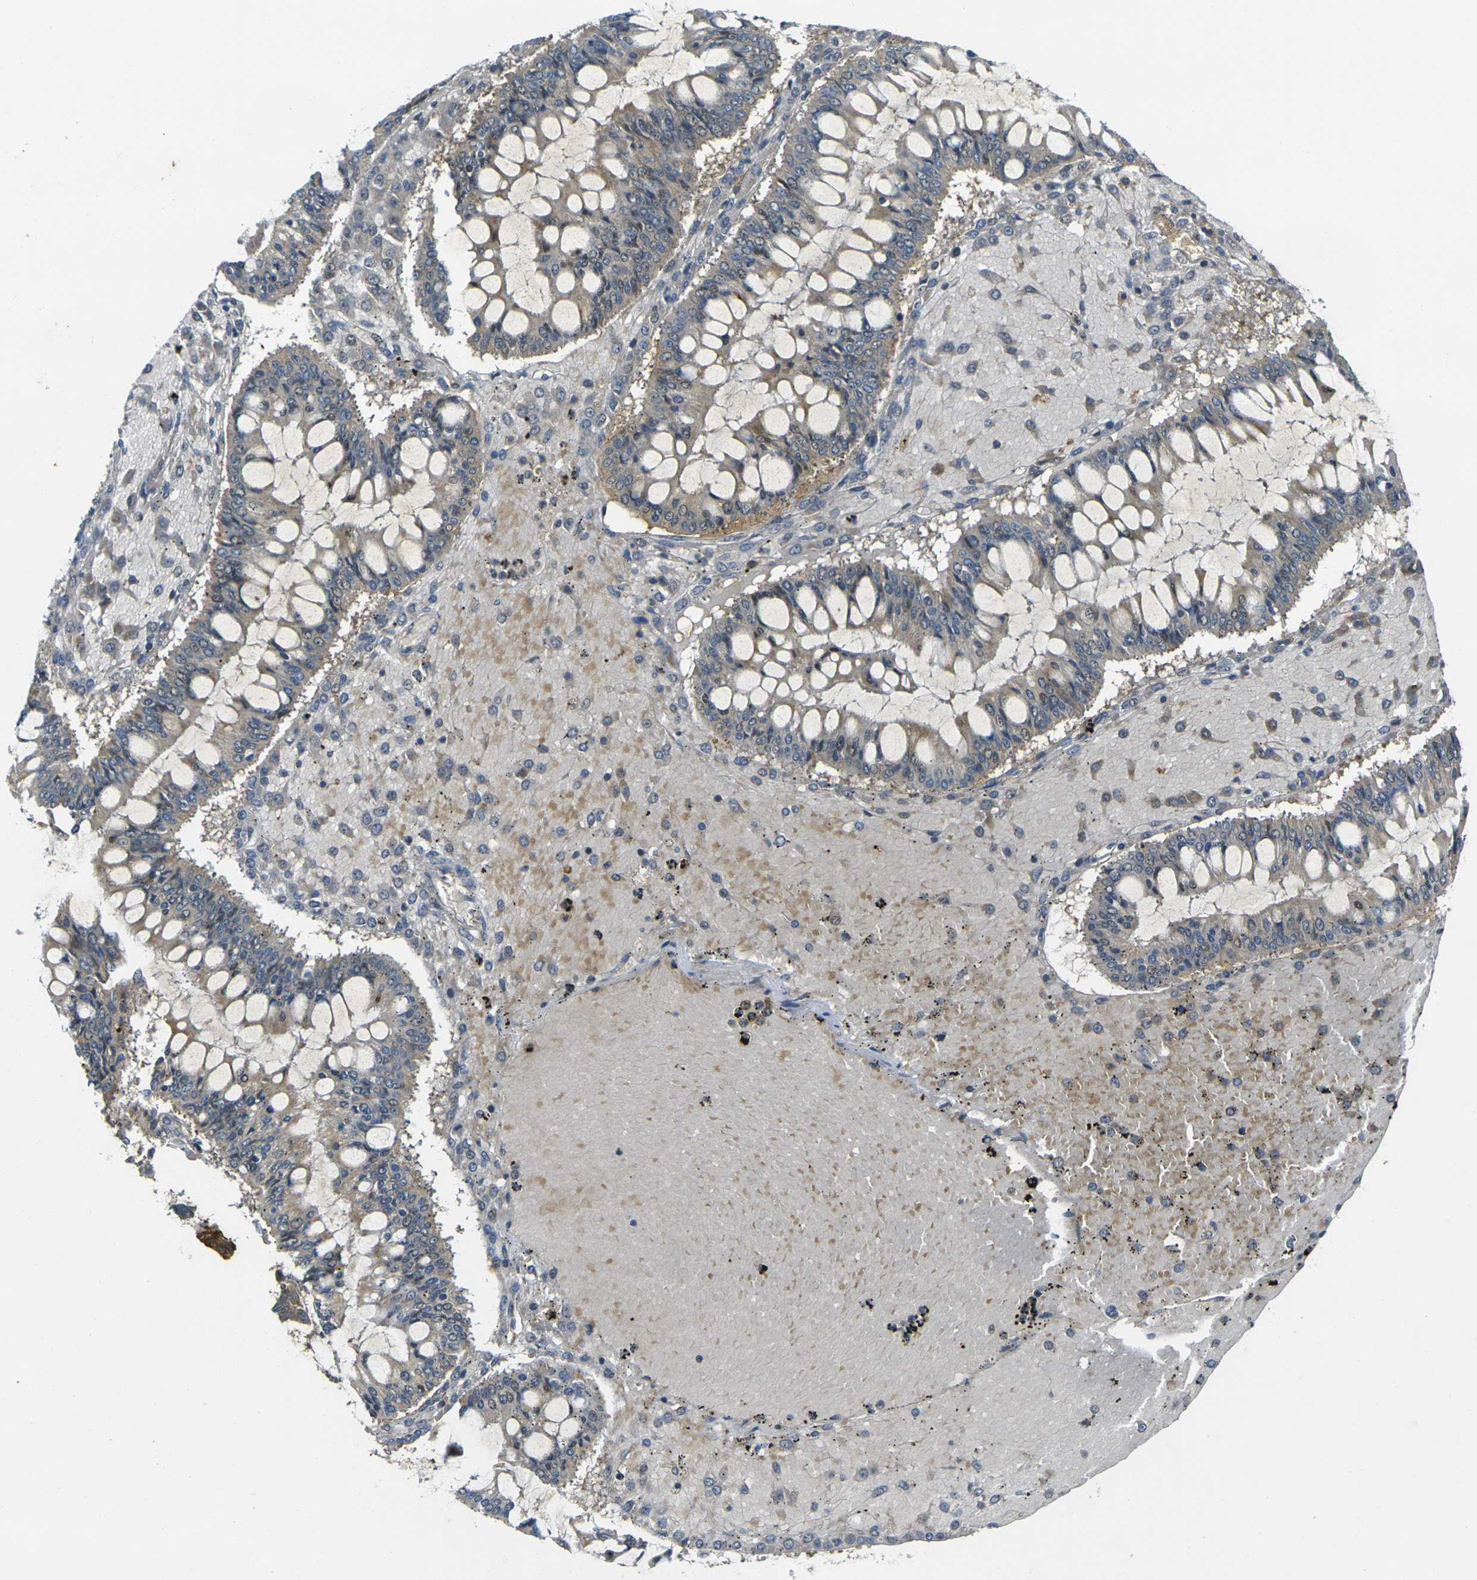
{"staining": {"intensity": "weak", "quantity": ">75%", "location": "cytoplasmic/membranous"}, "tissue": "ovarian cancer", "cell_type": "Tumor cells", "image_type": "cancer", "snomed": [{"axis": "morphology", "description": "Cystadenocarcinoma, mucinous, NOS"}, {"axis": "topography", "description": "Ovary"}], "caption": "Approximately >75% of tumor cells in human ovarian mucinous cystadenocarcinoma reveal weak cytoplasmic/membranous protein expression as visualized by brown immunohistochemical staining.", "gene": "PIGL", "patient": {"sex": "female", "age": 73}}